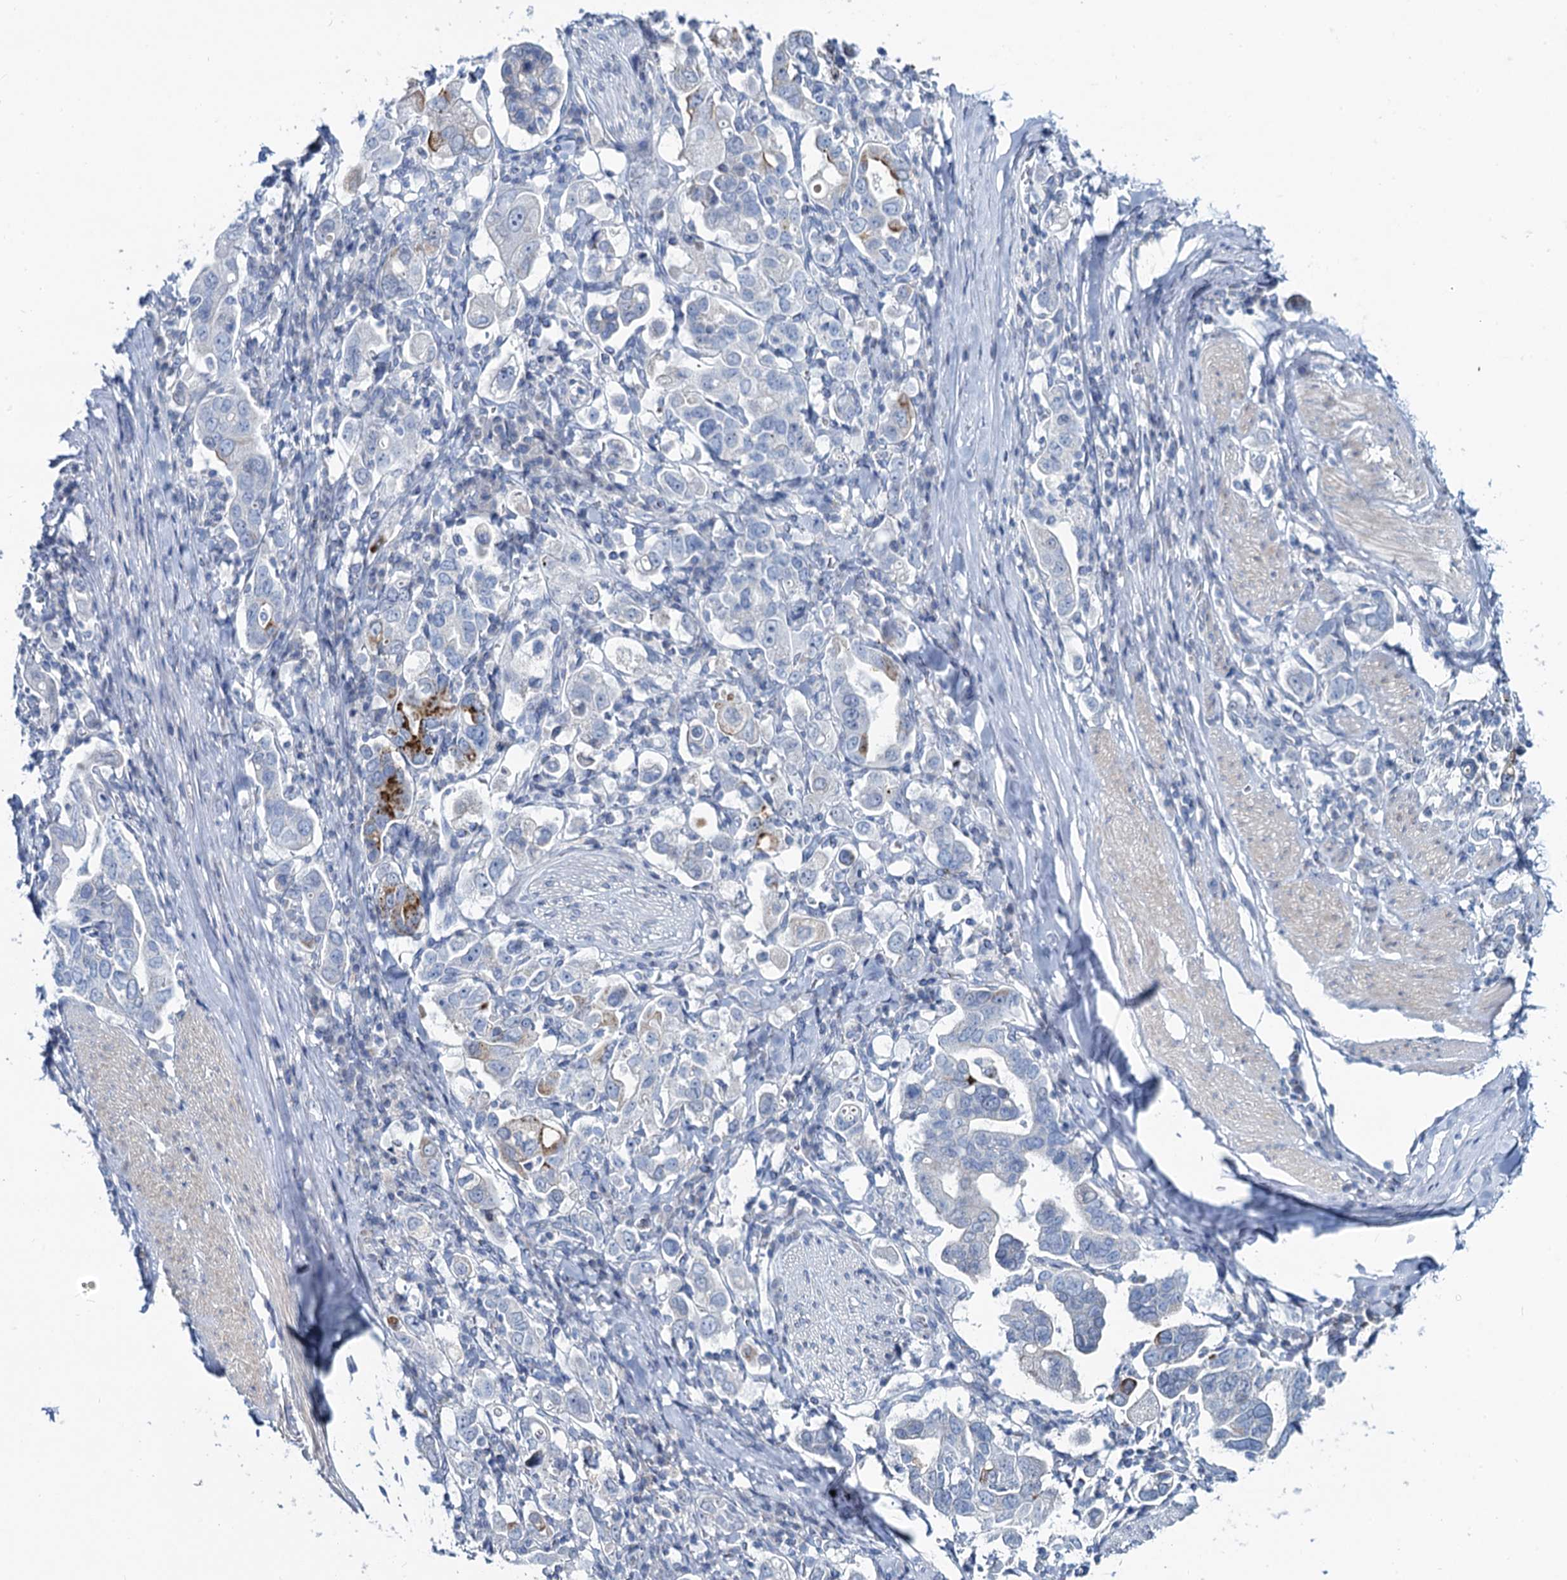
{"staining": {"intensity": "moderate", "quantity": "<25%", "location": "cytoplasmic/membranous"}, "tissue": "stomach cancer", "cell_type": "Tumor cells", "image_type": "cancer", "snomed": [{"axis": "morphology", "description": "Adenocarcinoma, NOS"}, {"axis": "topography", "description": "Stomach, upper"}], "caption": "Immunohistochemical staining of human stomach adenocarcinoma exhibits moderate cytoplasmic/membranous protein expression in about <25% of tumor cells.", "gene": "TOX3", "patient": {"sex": "male", "age": 62}}